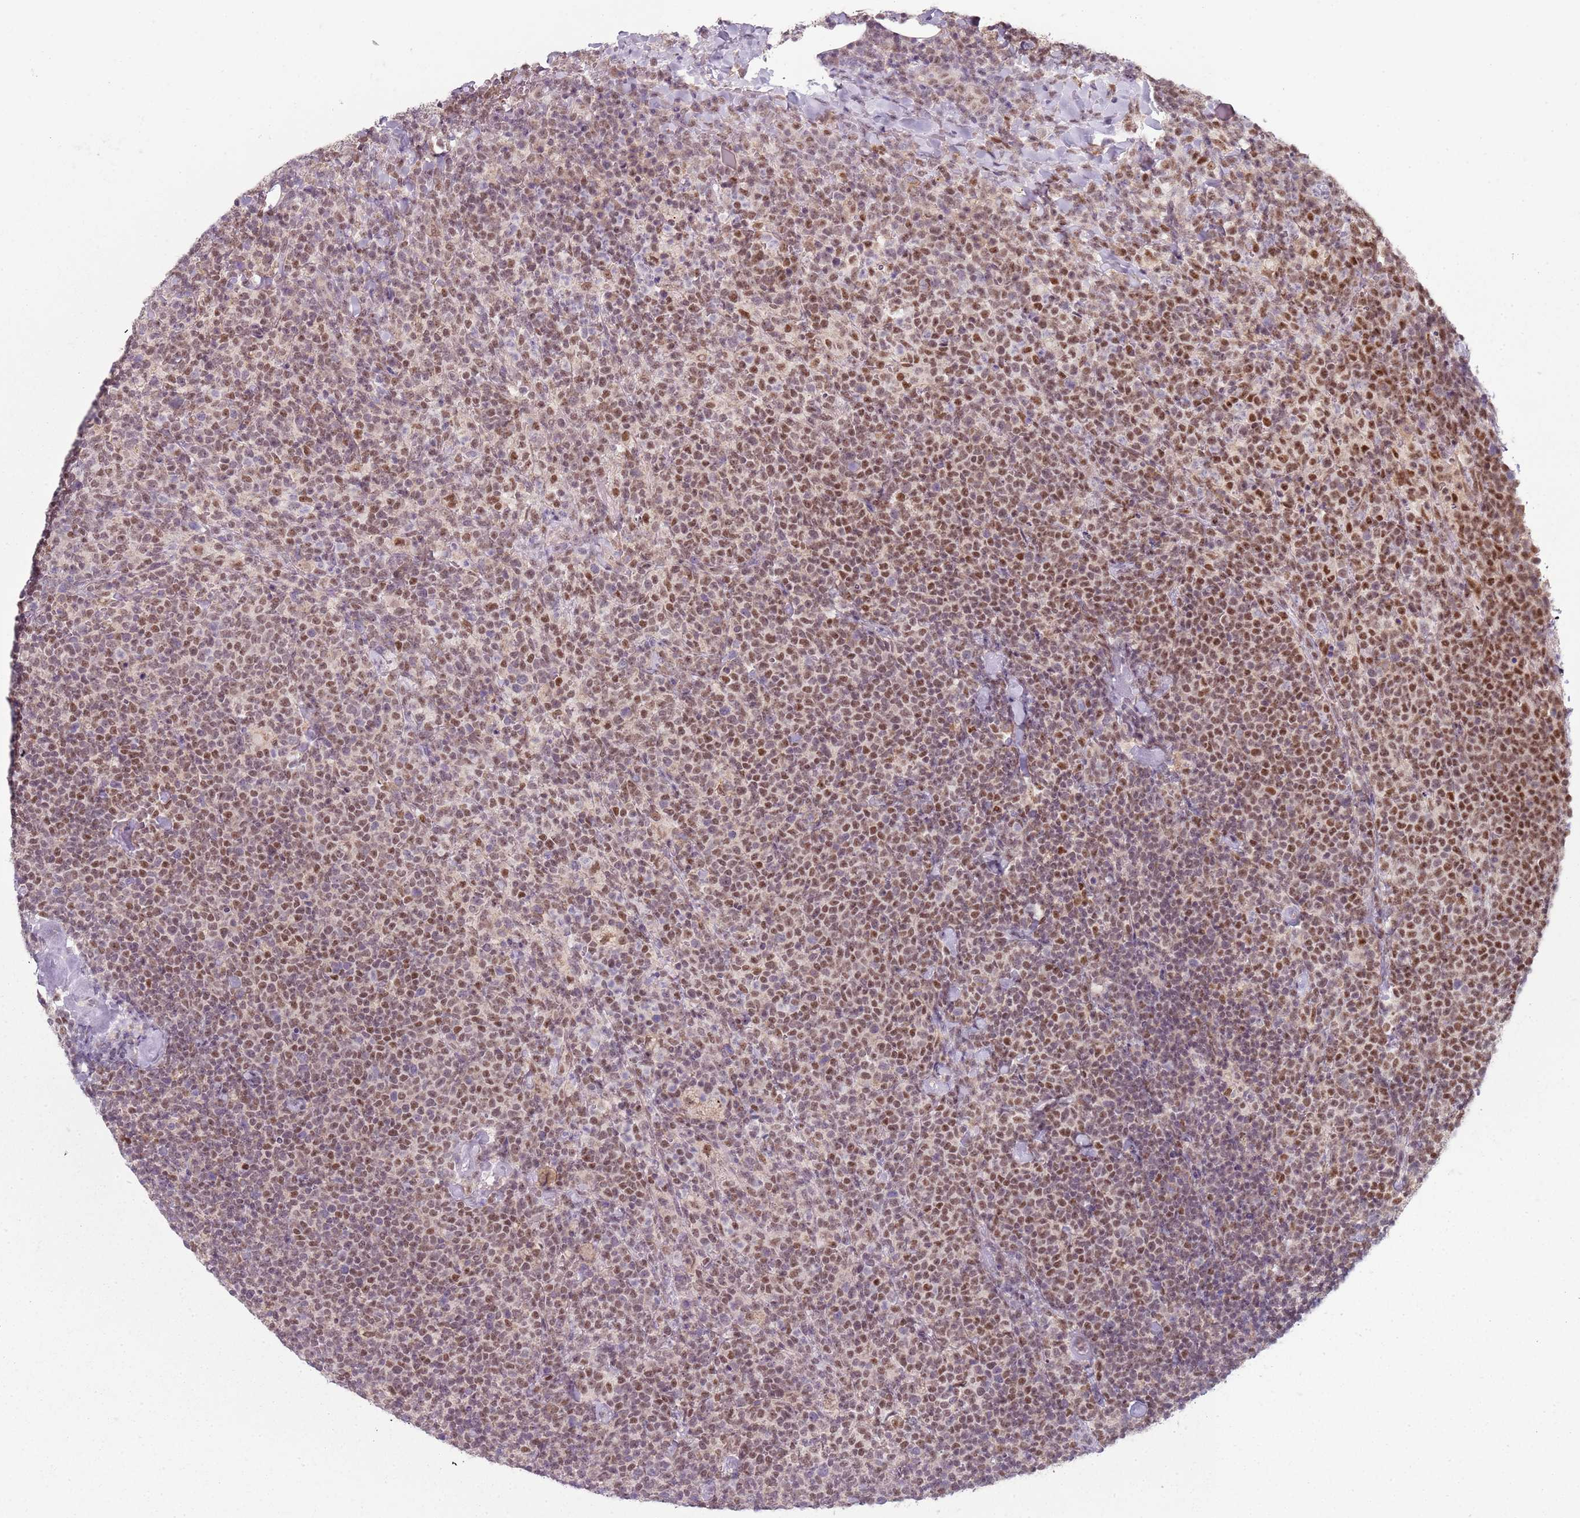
{"staining": {"intensity": "moderate", "quantity": ">75%", "location": "nuclear"}, "tissue": "lymphoma", "cell_type": "Tumor cells", "image_type": "cancer", "snomed": [{"axis": "morphology", "description": "Malignant lymphoma, non-Hodgkin's type, High grade"}, {"axis": "topography", "description": "Lymph node"}], "caption": "A medium amount of moderate nuclear positivity is identified in approximately >75% of tumor cells in high-grade malignant lymphoma, non-Hodgkin's type tissue.", "gene": "SMARCAL1", "patient": {"sex": "male", "age": 61}}